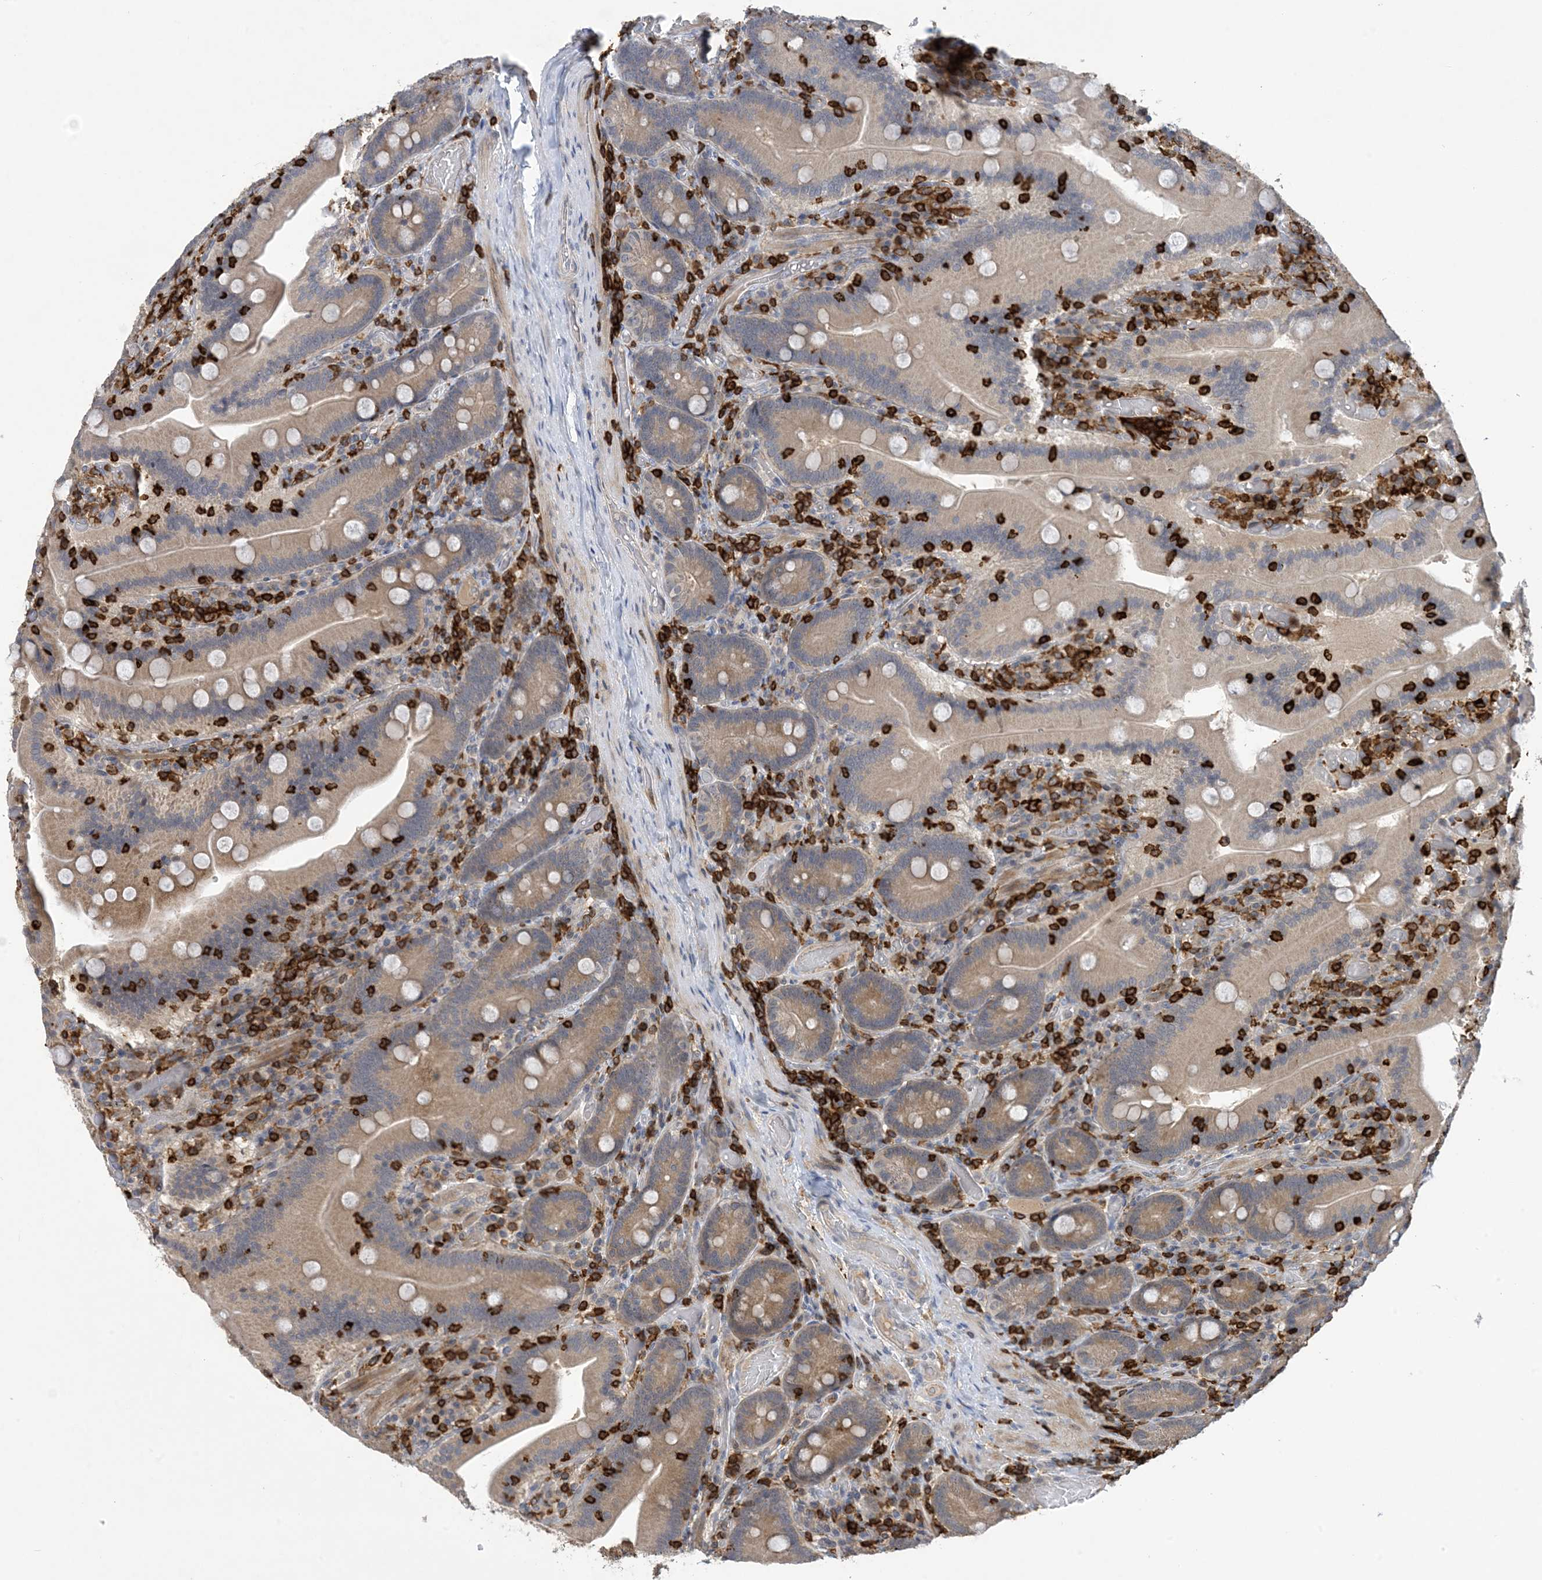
{"staining": {"intensity": "weak", "quantity": "25%-75%", "location": "cytoplasmic/membranous"}, "tissue": "duodenum", "cell_type": "Glandular cells", "image_type": "normal", "snomed": [{"axis": "morphology", "description": "Normal tissue, NOS"}, {"axis": "topography", "description": "Duodenum"}], "caption": "A histopathology image showing weak cytoplasmic/membranous positivity in approximately 25%-75% of glandular cells in benign duodenum, as visualized by brown immunohistochemical staining.", "gene": "AK9", "patient": {"sex": "female", "age": 62}}